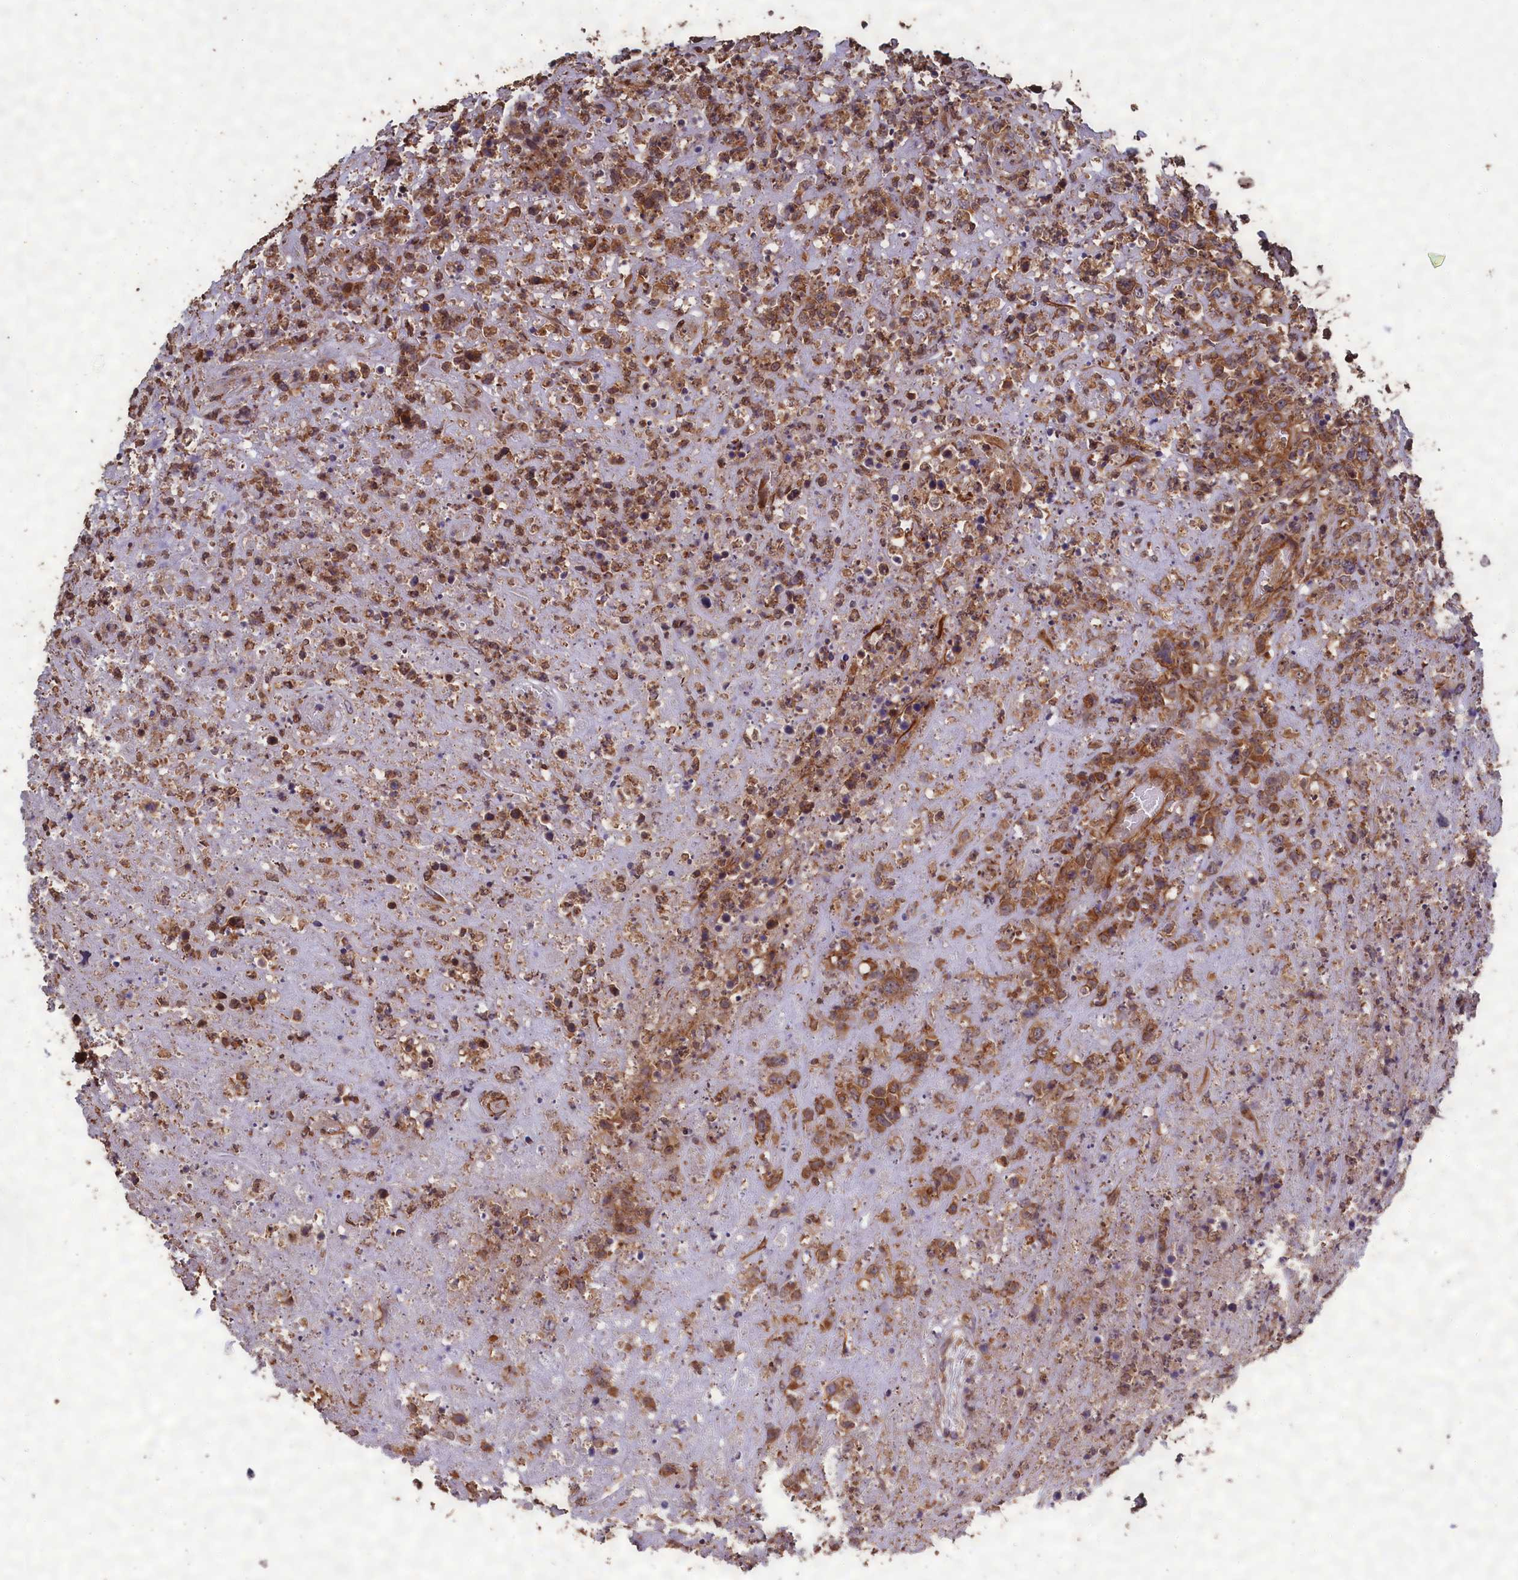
{"staining": {"intensity": "moderate", "quantity": ">75%", "location": "cytoplasmic/membranous"}, "tissue": "lymphoma", "cell_type": "Tumor cells", "image_type": "cancer", "snomed": [{"axis": "morphology", "description": "Malignant lymphoma, non-Hodgkin's type, High grade"}, {"axis": "topography", "description": "Colon"}], "caption": "High-grade malignant lymphoma, non-Hodgkin's type stained with DAB immunohistochemistry (IHC) exhibits medium levels of moderate cytoplasmic/membranous positivity in approximately >75% of tumor cells. The protein is stained brown, and the nuclei are stained in blue (DAB (3,3'-diaminobenzidine) IHC with brightfield microscopy, high magnification).", "gene": "CCDC124", "patient": {"sex": "female", "age": 53}}